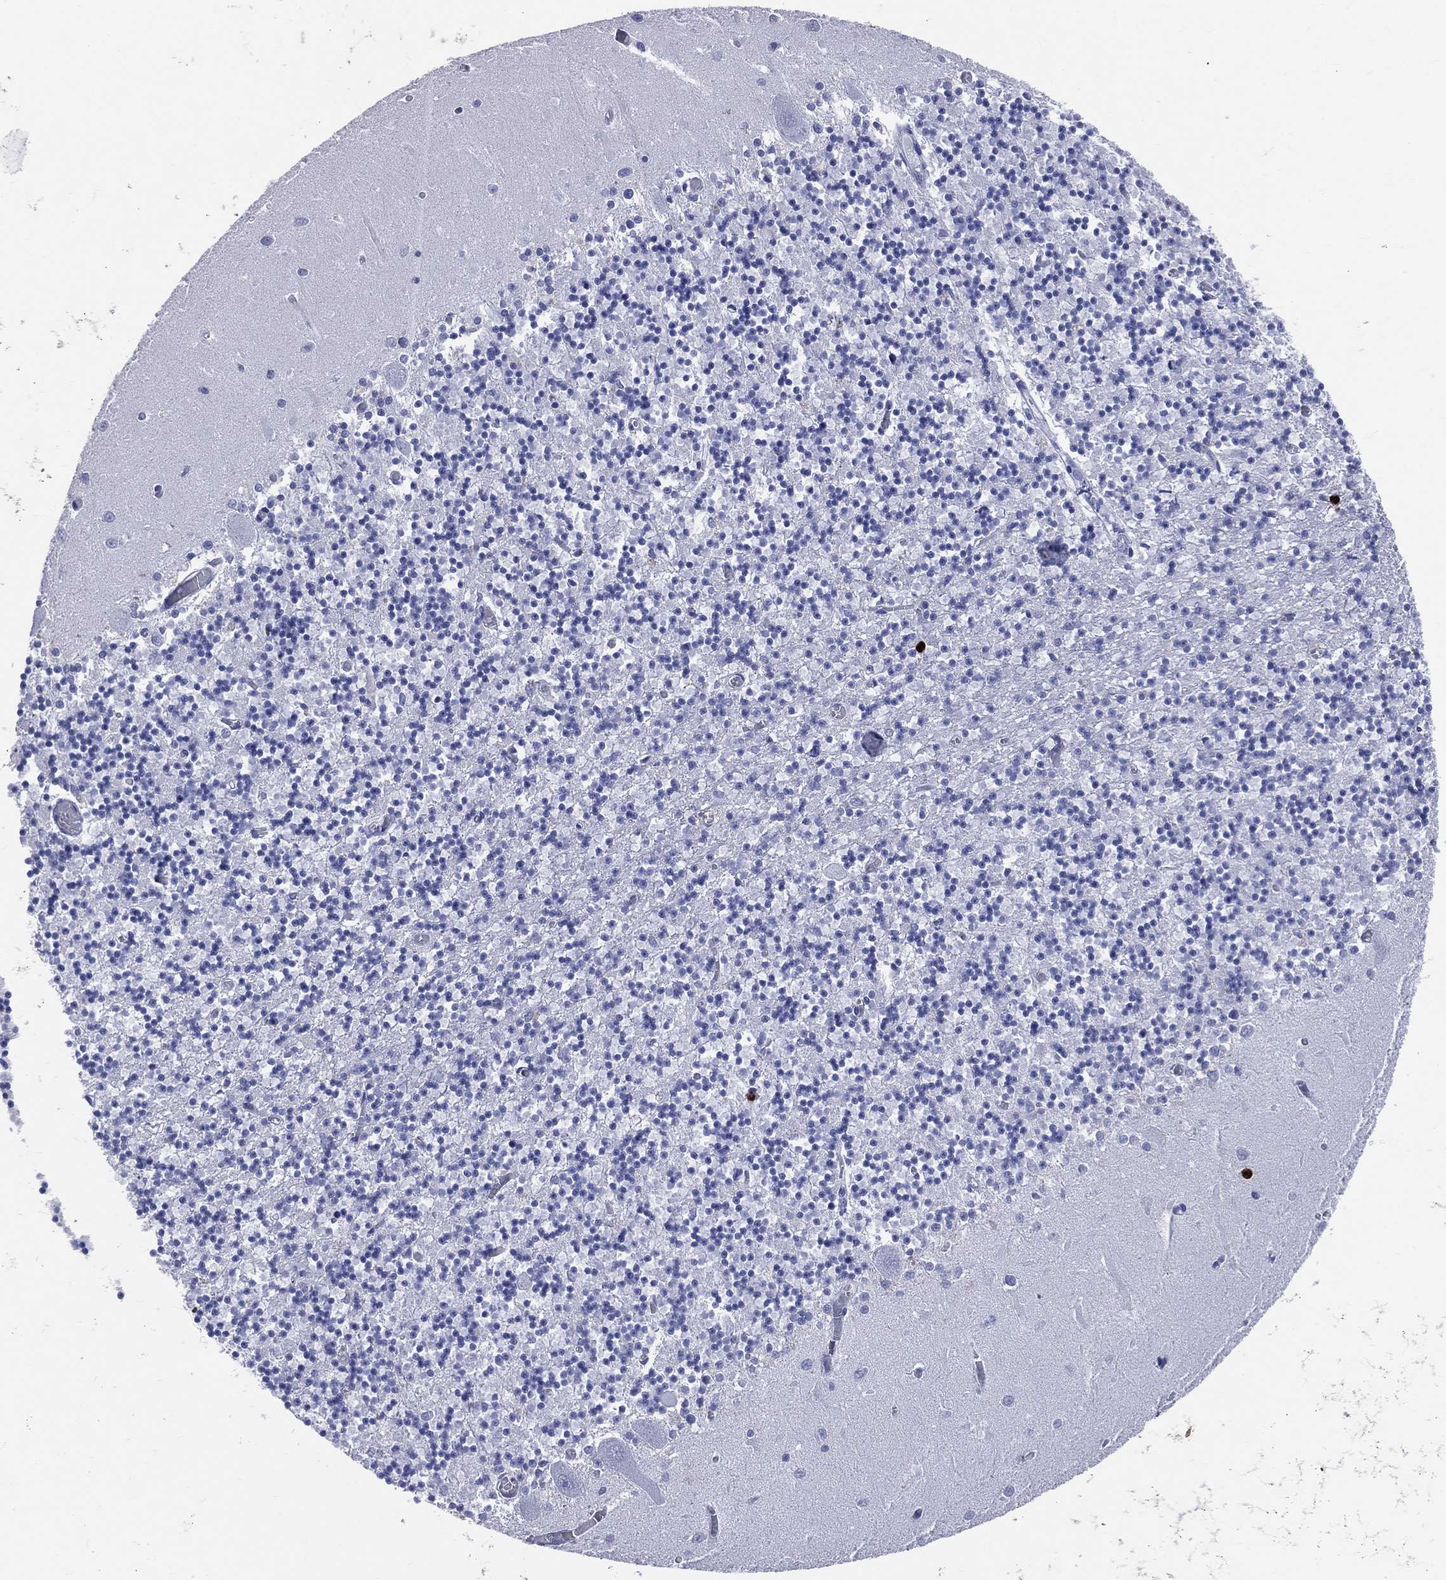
{"staining": {"intensity": "negative", "quantity": "none", "location": "none"}, "tissue": "cerebellum", "cell_type": "Cells in granular layer", "image_type": "normal", "snomed": [{"axis": "morphology", "description": "Normal tissue, NOS"}, {"axis": "topography", "description": "Cerebellum"}], "caption": "IHC of unremarkable cerebellum exhibits no staining in cells in granular layer. (Stains: DAB (3,3'-diaminobenzidine) IHC with hematoxylin counter stain, Microscopy: brightfield microscopy at high magnification).", "gene": "PGLYRP1", "patient": {"sex": "female", "age": 64}}